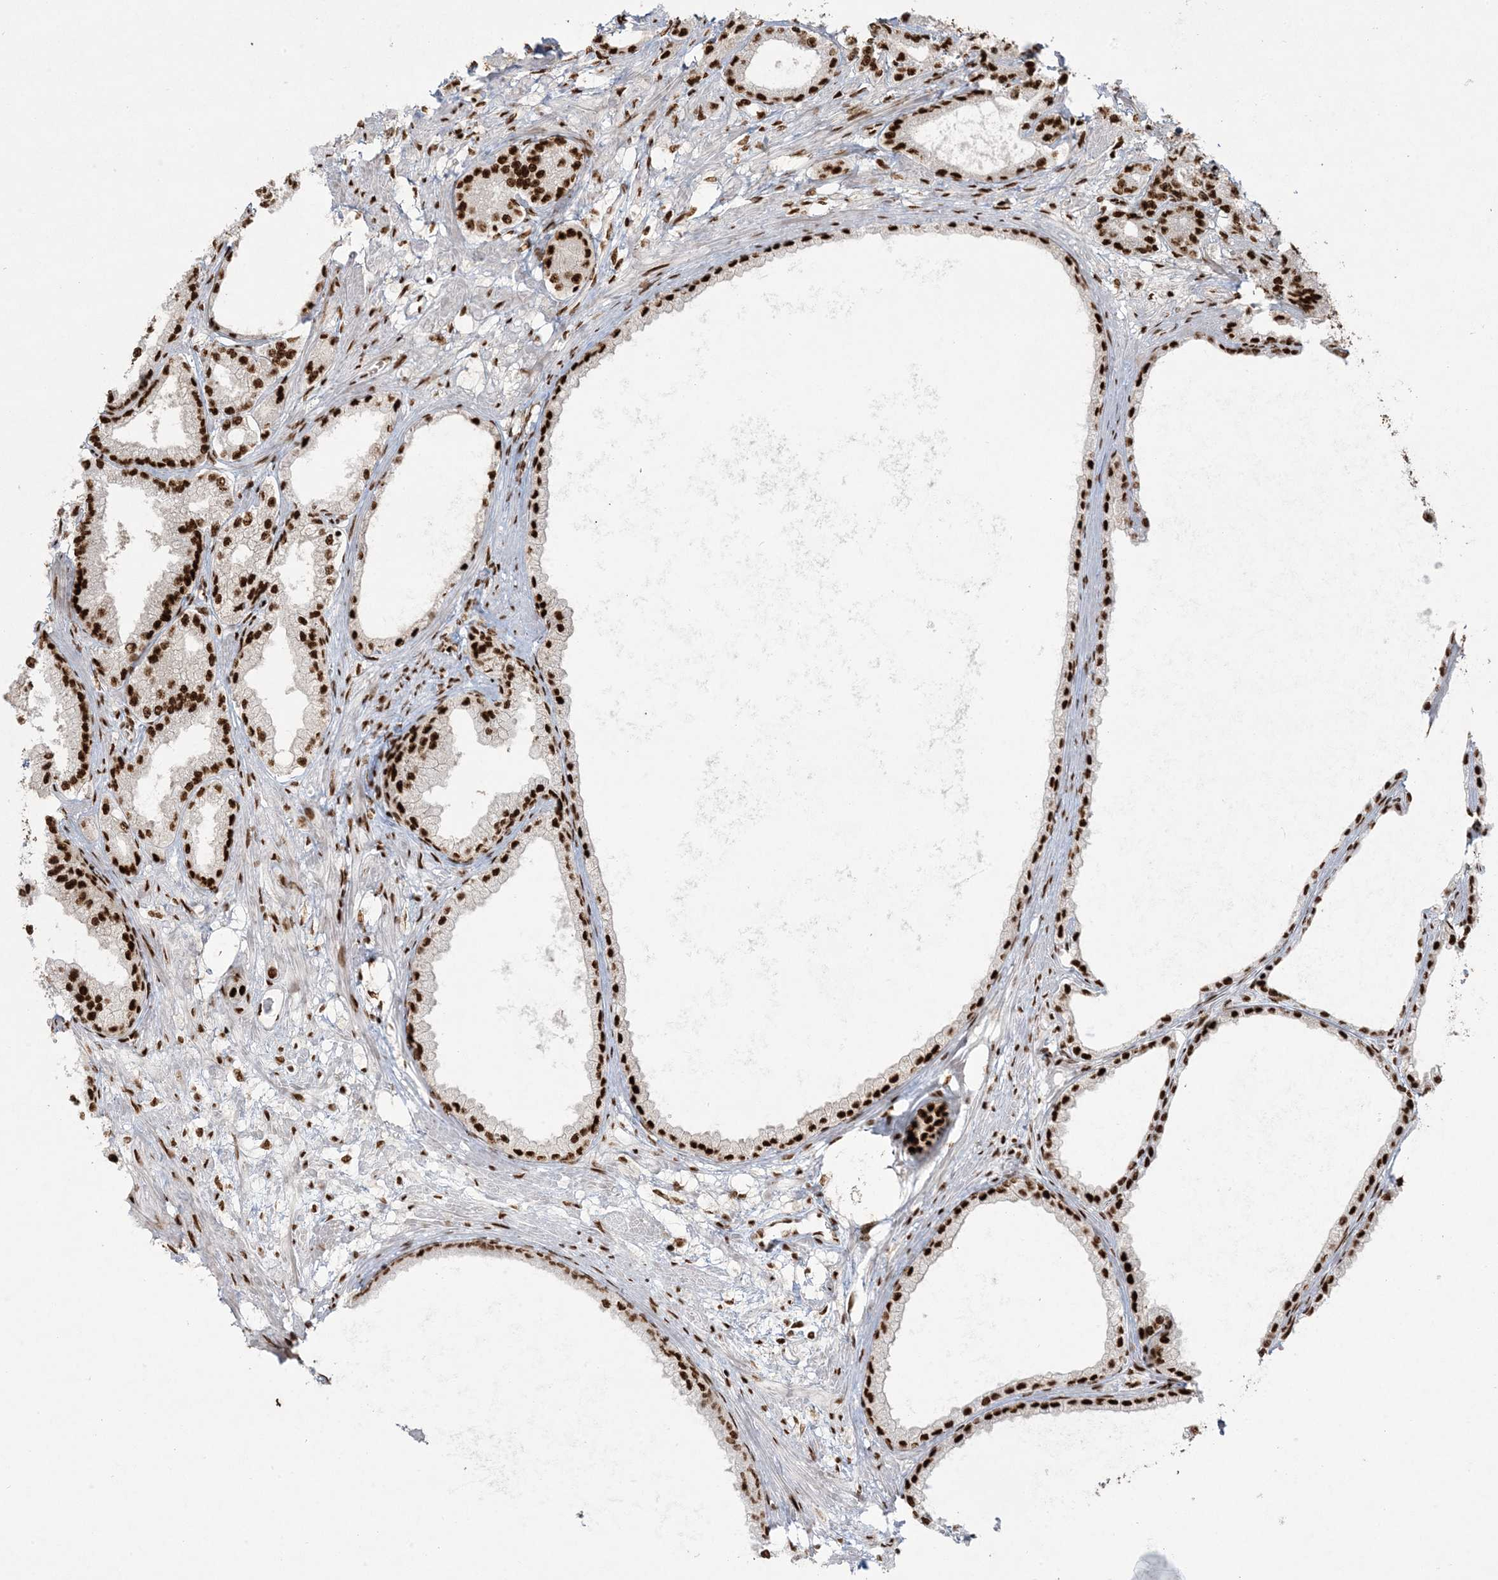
{"staining": {"intensity": "strong", "quantity": ">75%", "location": "nuclear"}, "tissue": "prostate cancer", "cell_type": "Tumor cells", "image_type": "cancer", "snomed": [{"axis": "morphology", "description": "Adenocarcinoma, Low grade"}, {"axis": "topography", "description": "Prostate"}], "caption": "Immunohistochemical staining of human prostate low-grade adenocarcinoma displays high levels of strong nuclear expression in approximately >75% of tumor cells. The protein is shown in brown color, while the nuclei are stained blue.", "gene": "RBM10", "patient": {"sex": "male", "age": 63}}